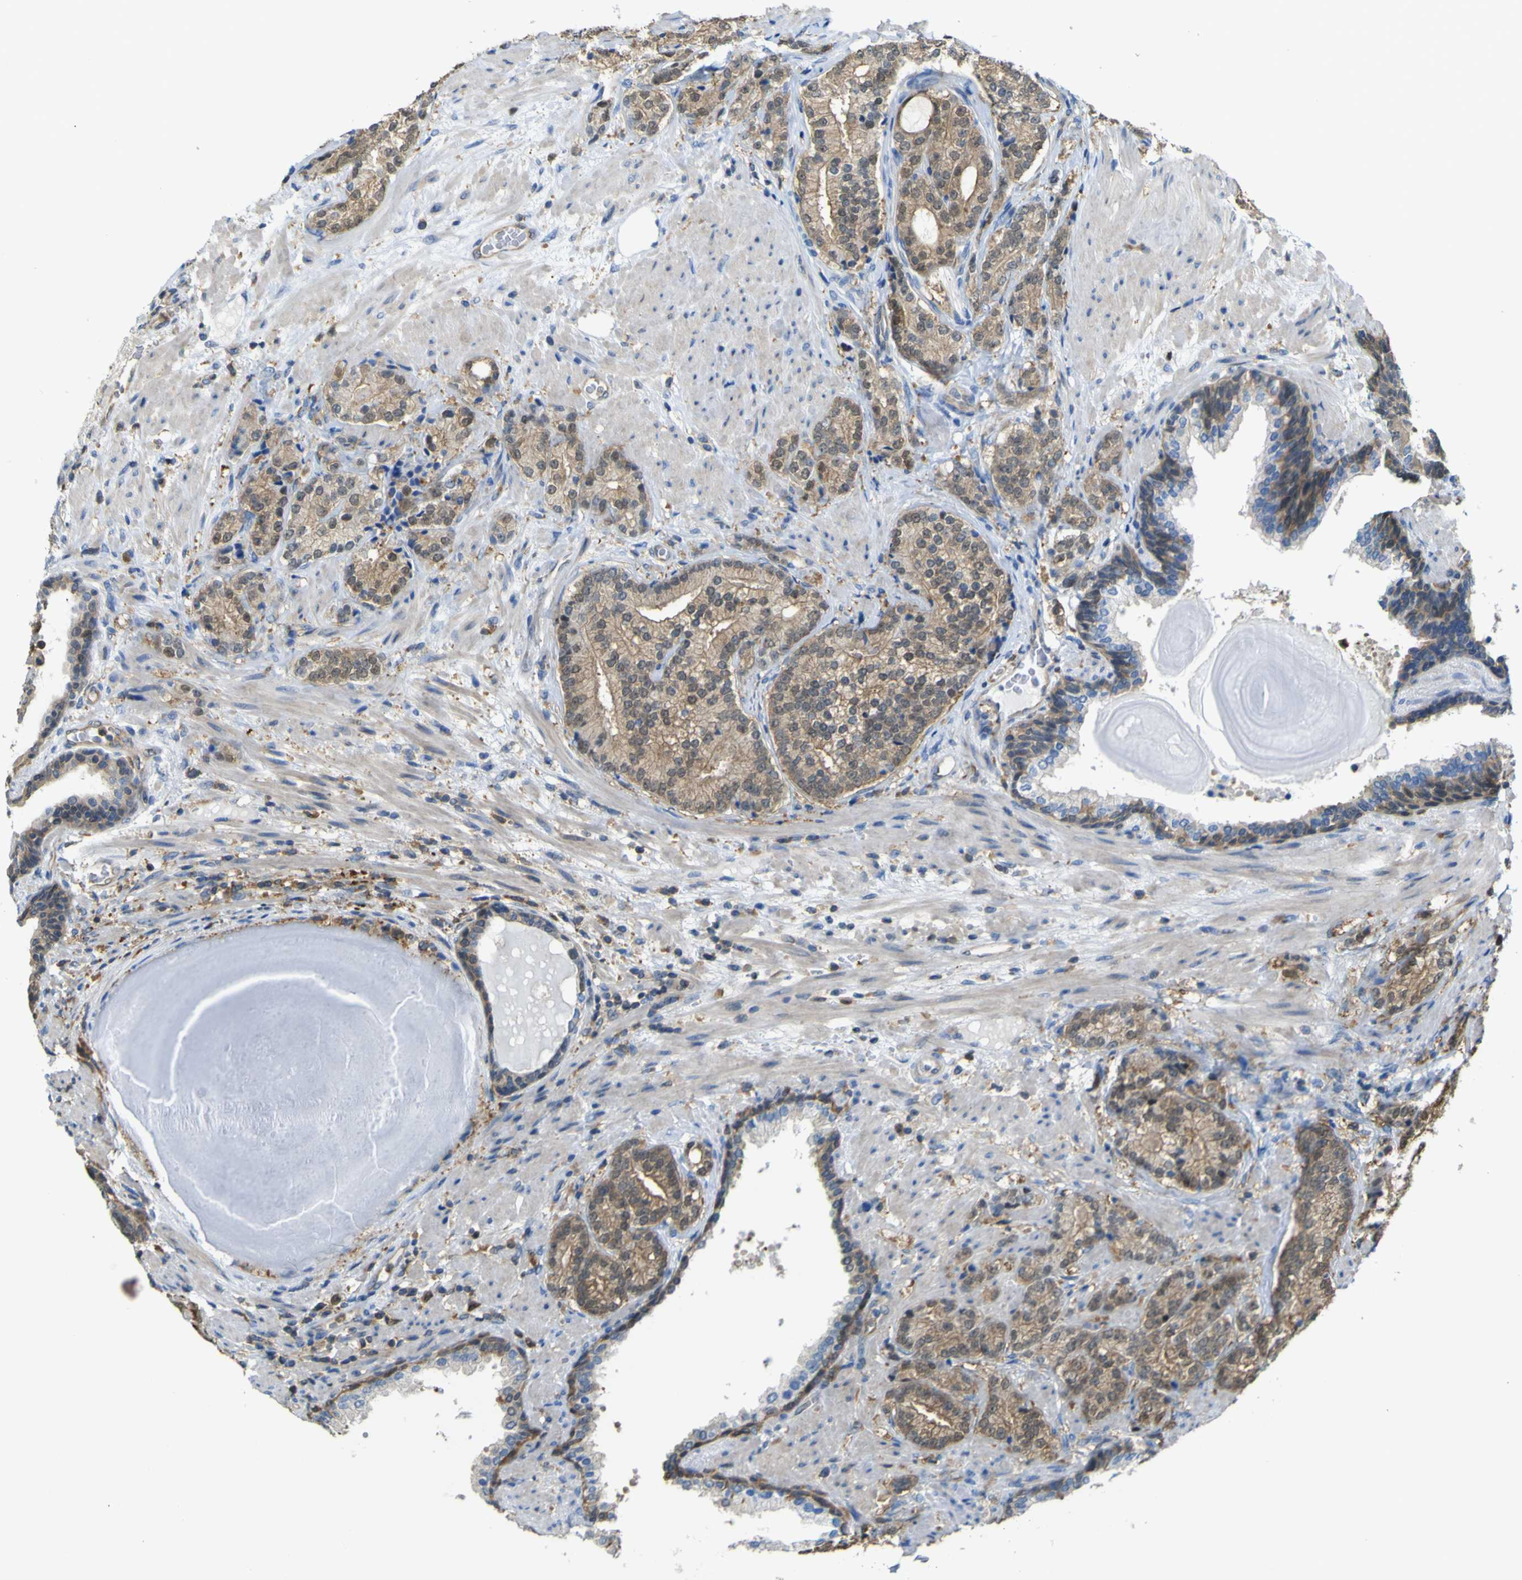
{"staining": {"intensity": "moderate", "quantity": ">75%", "location": "cytoplasmic/membranous"}, "tissue": "prostate cancer", "cell_type": "Tumor cells", "image_type": "cancer", "snomed": [{"axis": "morphology", "description": "Adenocarcinoma, High grade"}, {"axis": "topography", "description": "Prostate"}], "caption": "Protein staining of prostate cancer (high-grade adenocarcinoma) tissue displays moderate cytoplasmic/membranous positivity in about >75% of tumor cells.", "gene": "ABHD3", "patient": {"sex": "male", "age": 61}}